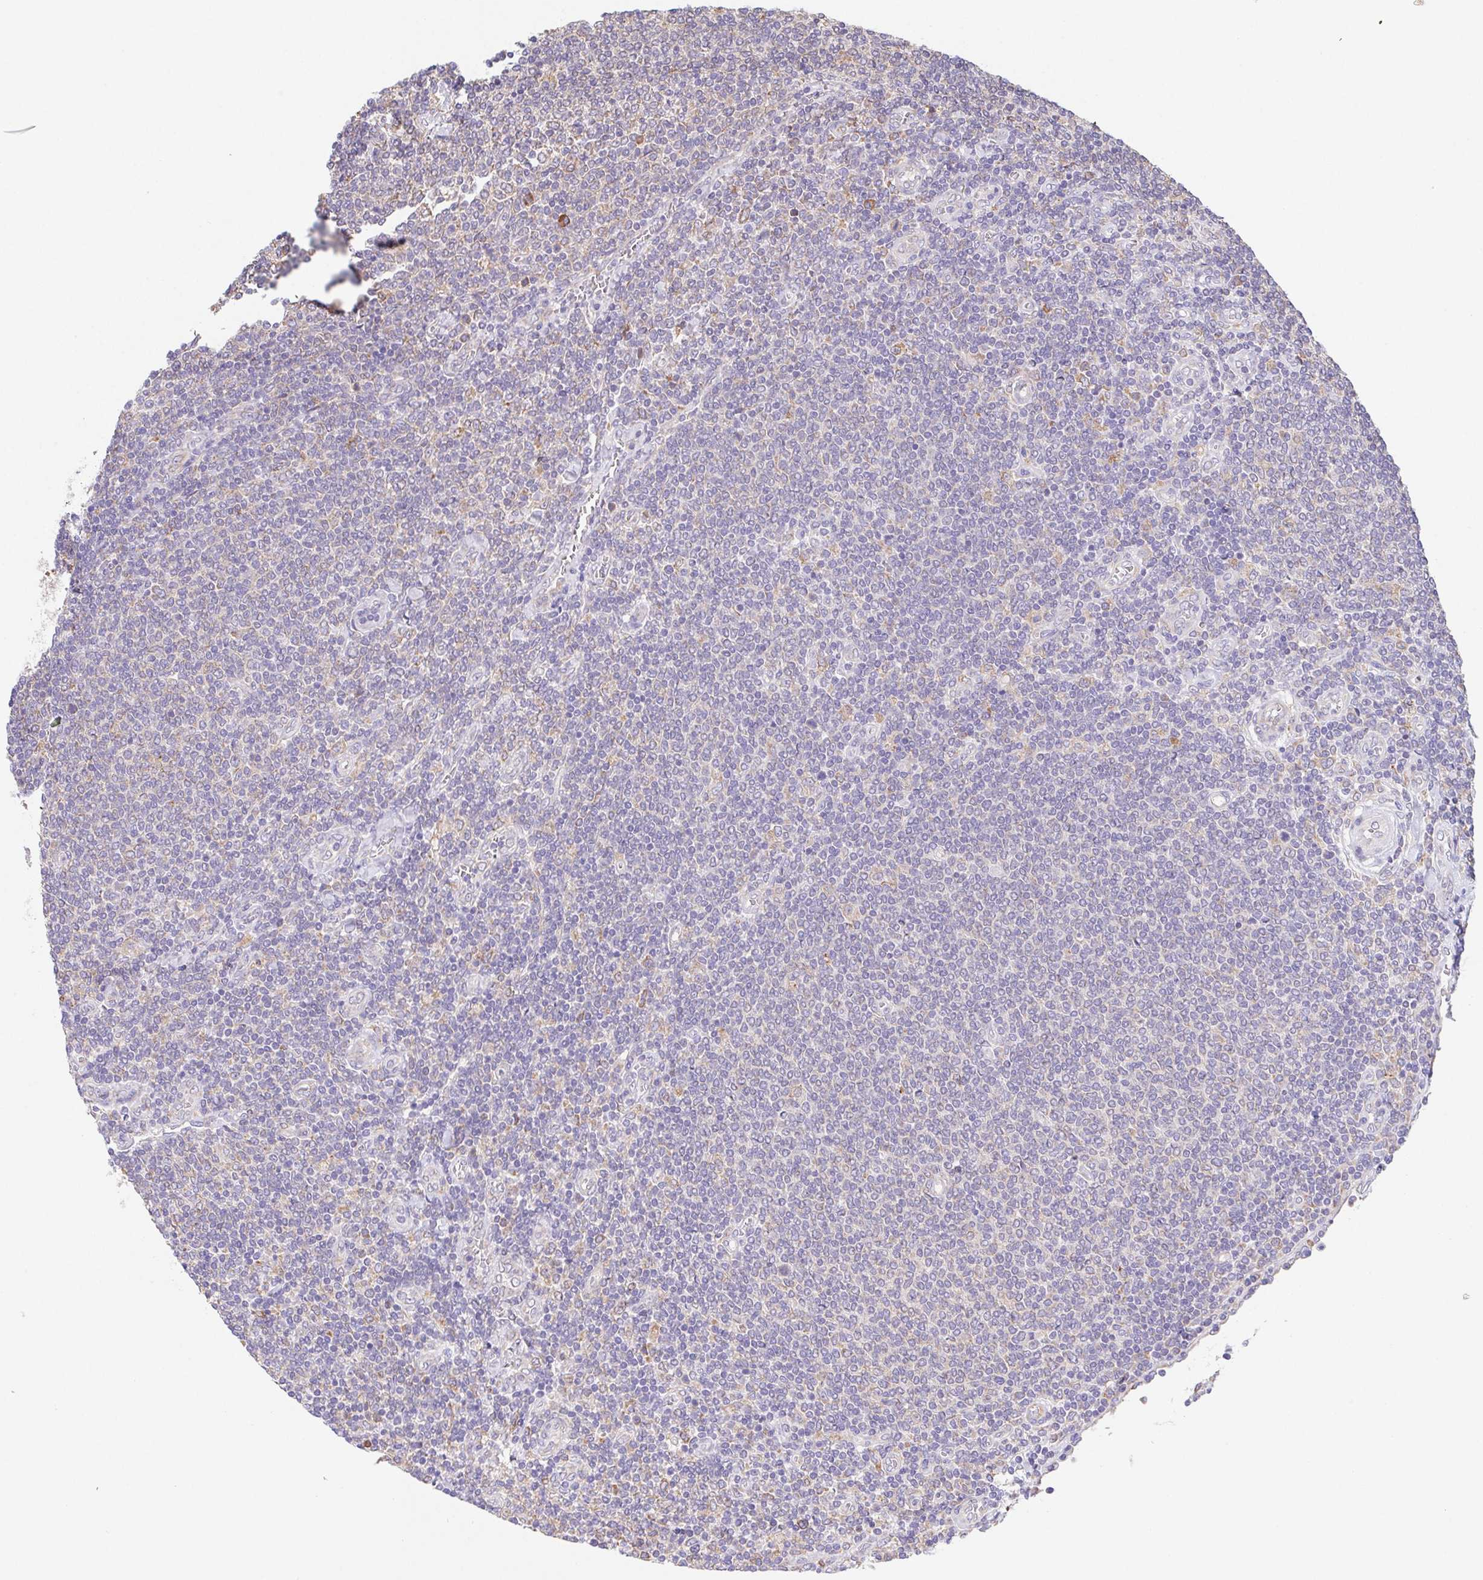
{"staining": {"intensity": "weak", "quantity": "<25%", "location": "cytoplasmic/membranous"}, "tissue": "lymphoma", "cell_type": "Tumor cells", "image_type": "cancer", "snomed": [{"axis": "morphology", "description": "Malignant lymphoma, non-Hodgkin's type, Low grade"}, {"axis": "topography", "description": "Lymph node"}], "caption": "This is a histopathology image of immunohistochemistry staining of low-grade malignant lymphoma, non-Hodgkin's type, which shows no staining in tumor cells.", "gene": "ADAM8", "patient": {"sex": "male", "age": 52}}